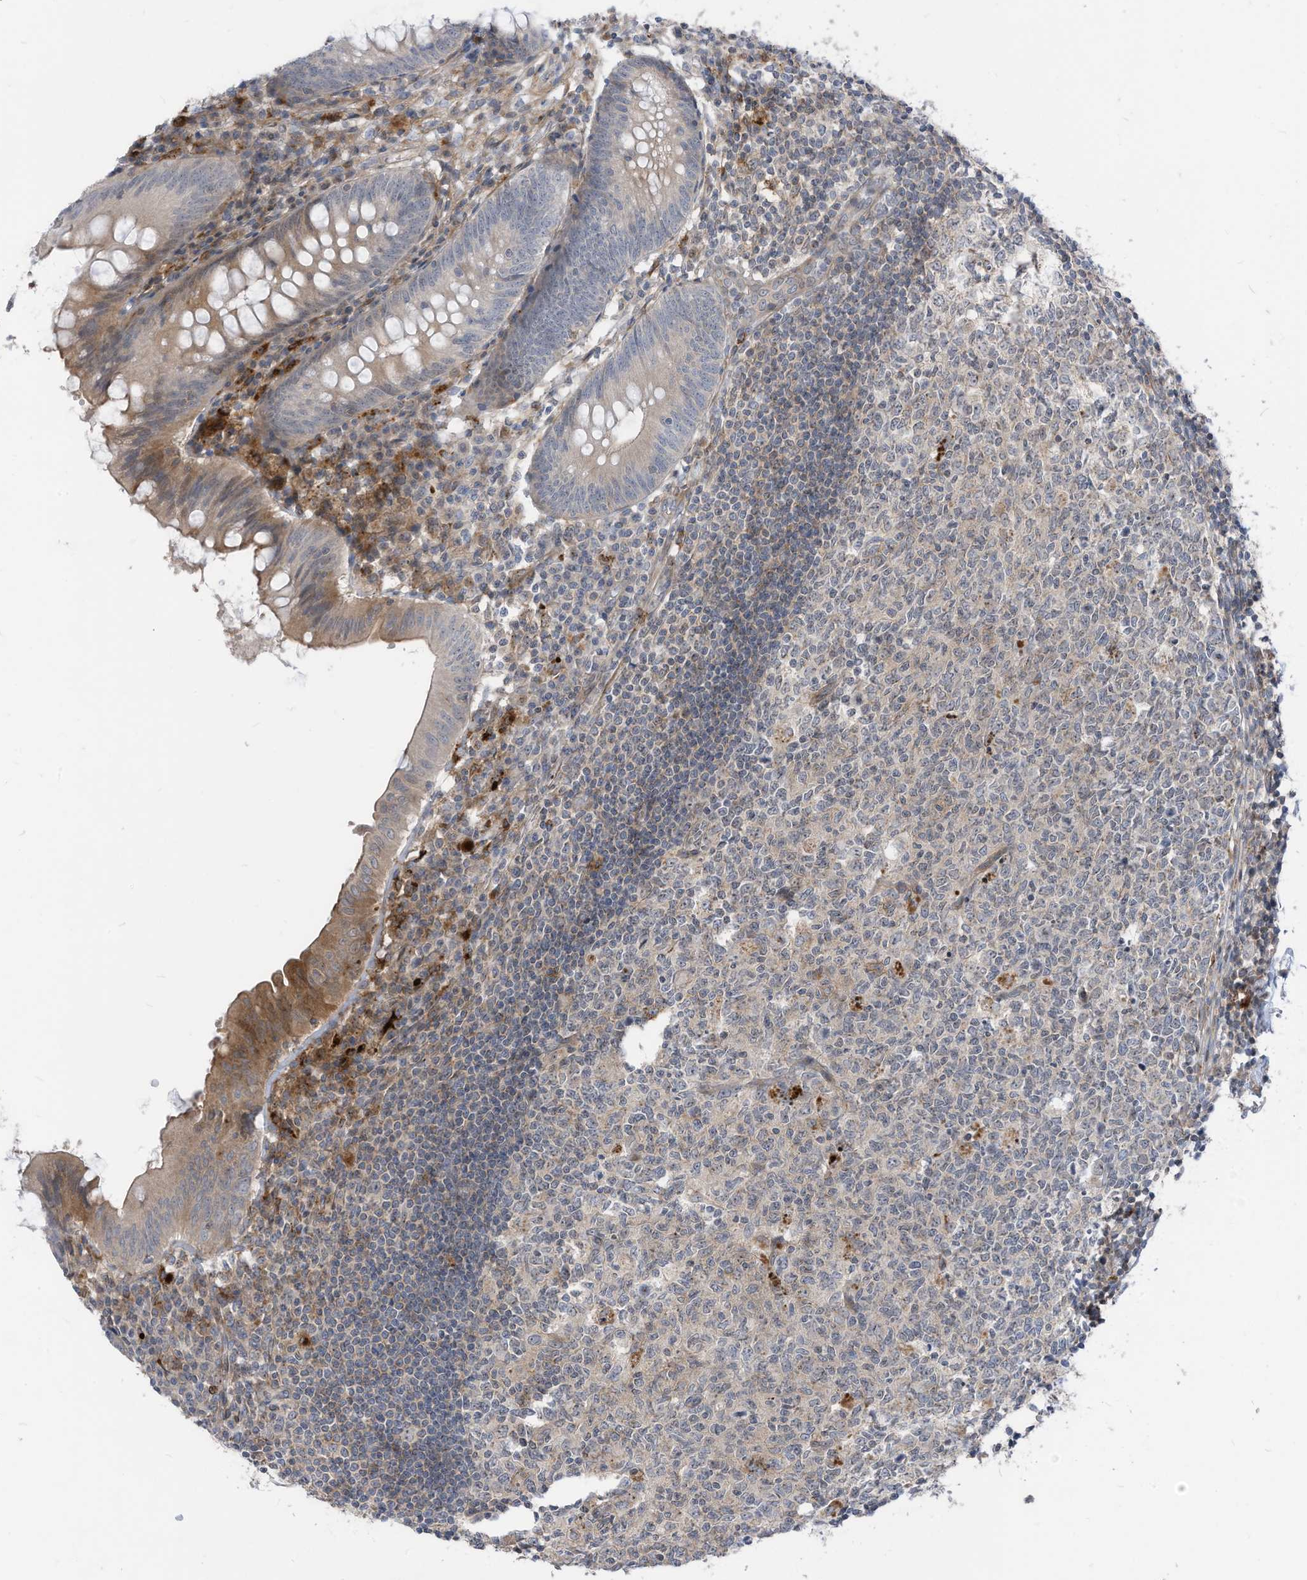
{"staining": {"intensity": "moderate", "quantity": "<25%", "location": "cytoplasmic/membranous"}, "tissue": "appendix", "cell_type": "Glandular cells", "image_type": "normal", "snomed": [{"axis": "morphology", "description": "Normal tissue, NOS"}, {"axis": "topography", "description": "Appendix"}], "caption": "A low amount of moderate cytoplasmic/membranous positivity is present in approximately <25% of glandular cells in normal appendix.", "gene": "GPATCH3", "patient": {"sex": "female", "age": 54}}